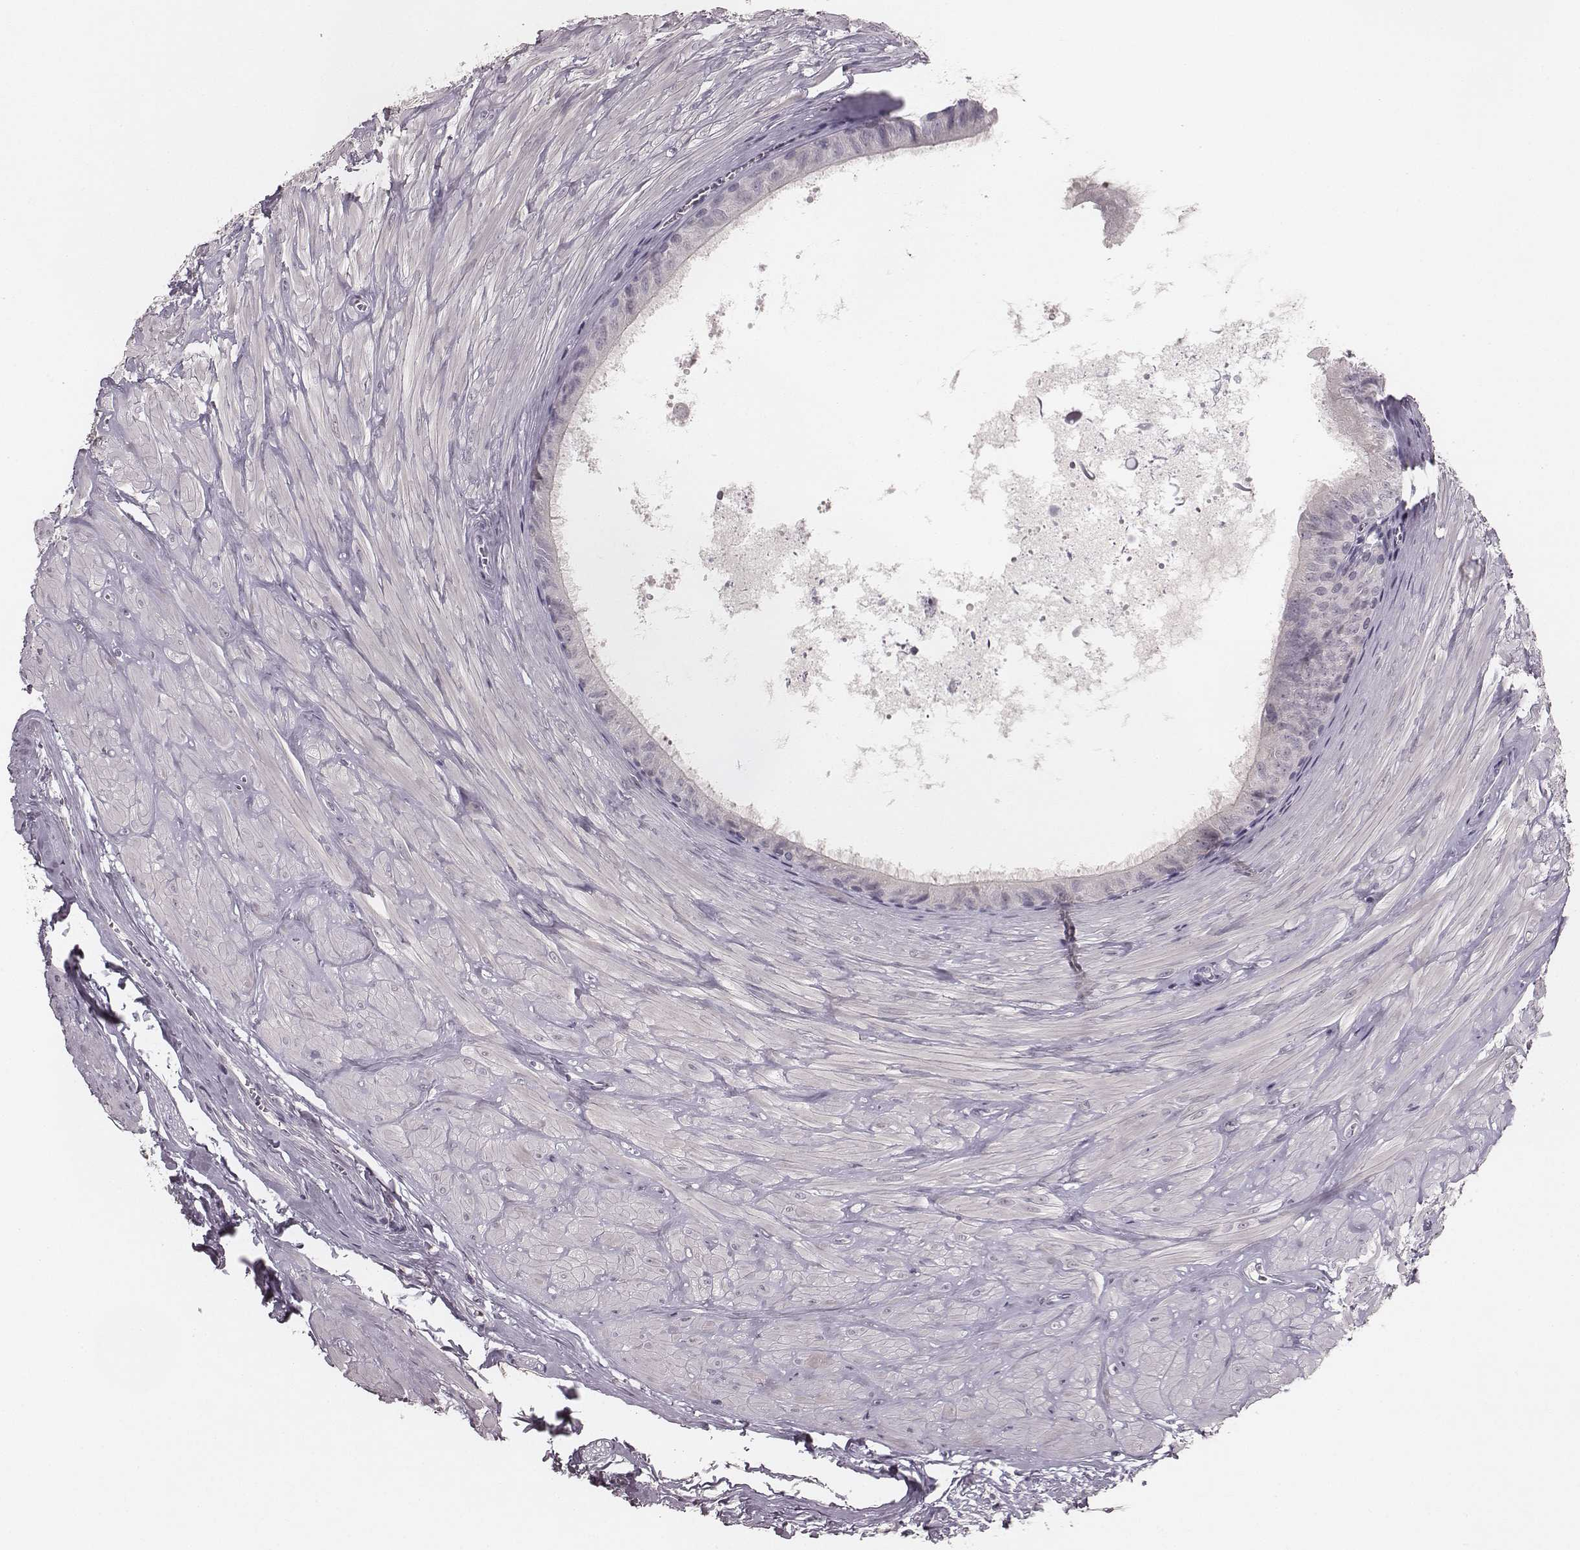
{"staining": {"intensity": "negative", "quantity": "none", "location": "none"}, "tissue": "epididymis", "cell_type": "Glandular cells", "image_type": "normal", "snomed": [{"axis": "morphology", "description": "Normal tissue, NOS"}, {"axis": "topography", "description": "Epididymis"}], "caption": "Glandular cells show no significant protein expression in unremarkable epididymis. (DAB (3,3'-diaminobenzidine) immunohistochemistry (IHC) visualized using brightfield microscopy, high magnification).", "gene": "LY6K", "patient": {"sex": "male", "age": 37}}